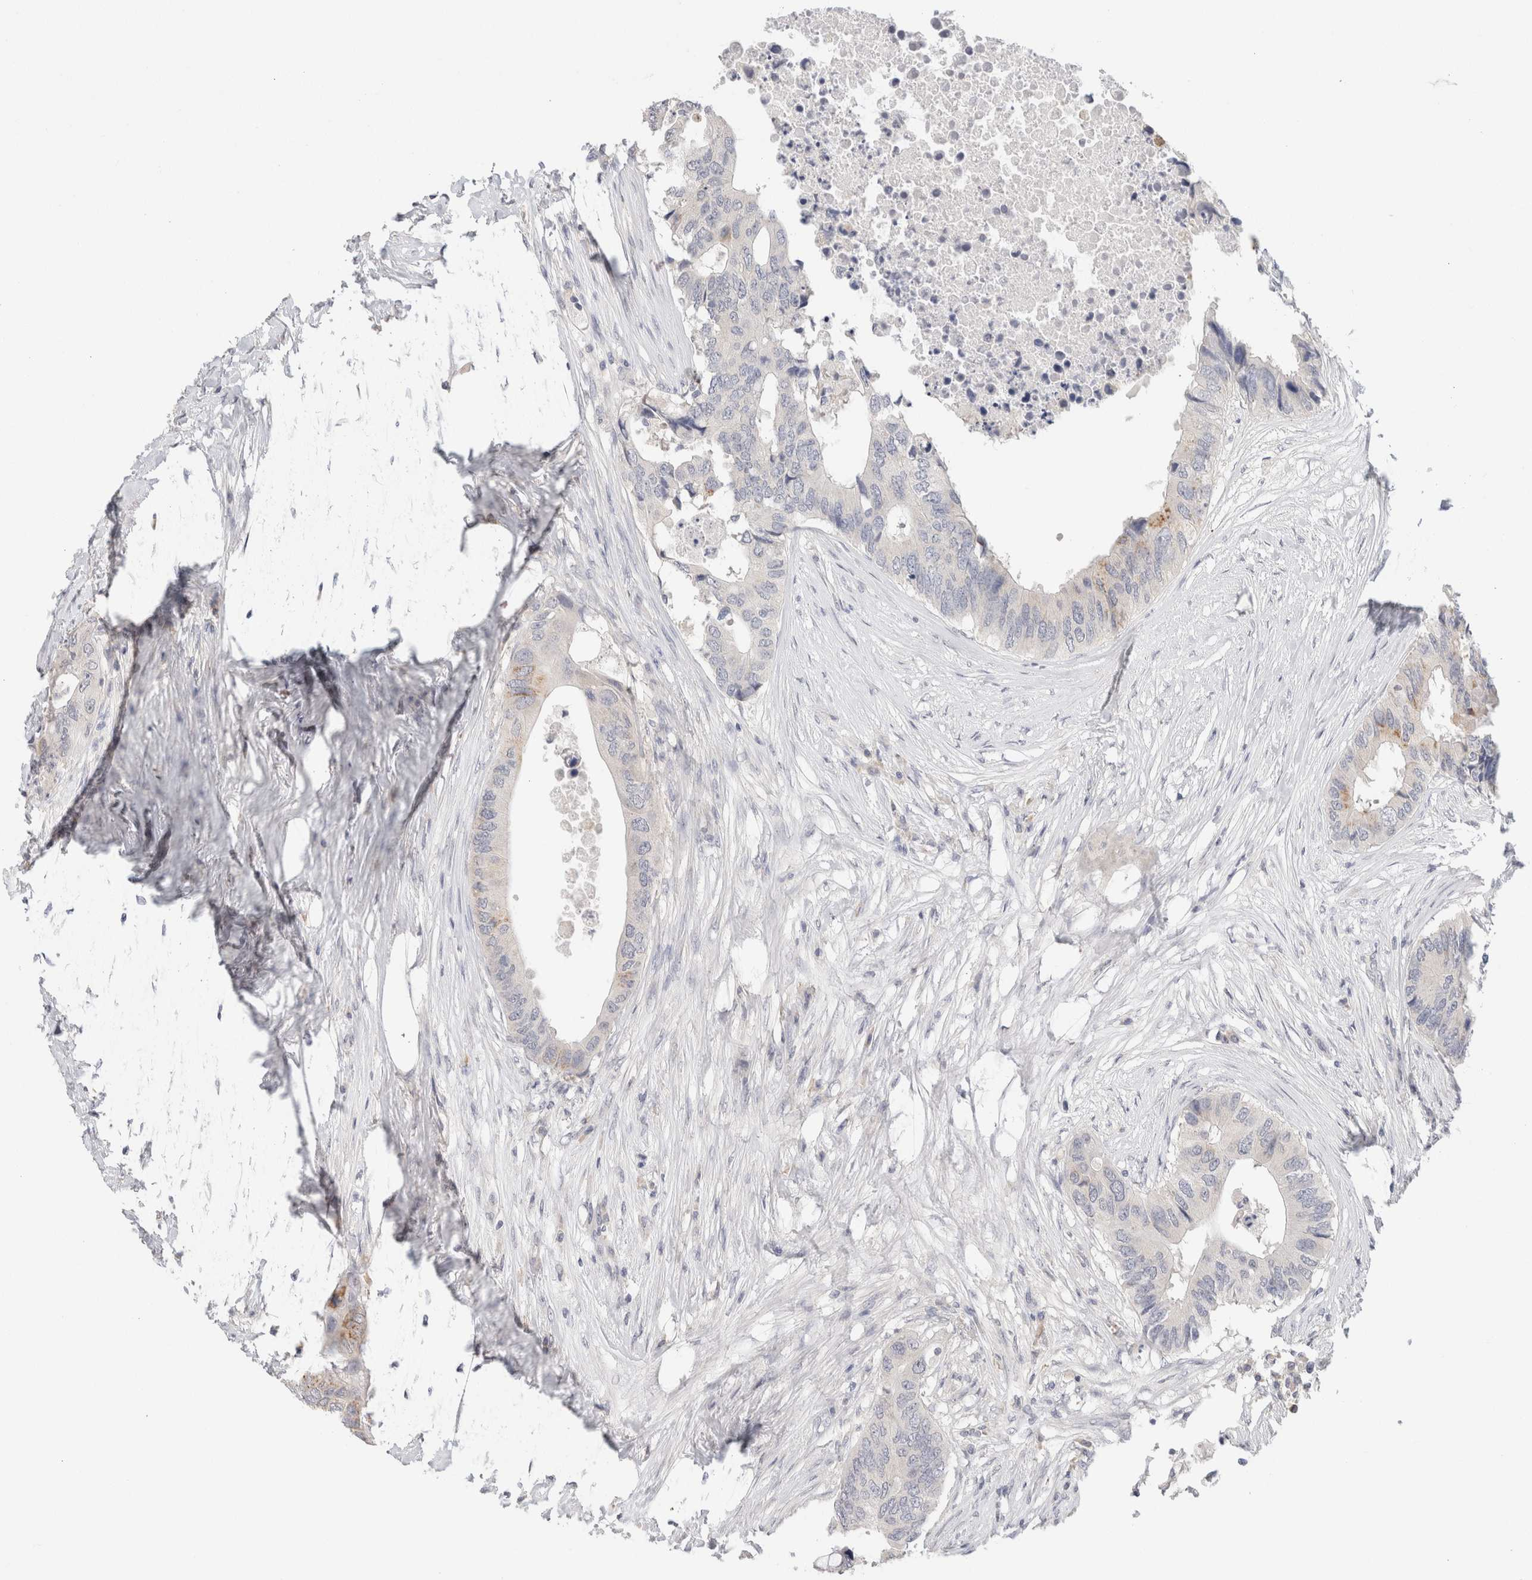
{"staining": {"intensity": "weak", "quantity": "<25%", "location": "cytoplasmic/membranous"}, "tissue": "colorectal cancer", "cell_type": "Tumor cells", "image_type": "cancer", "snomed": [{"axis": "morphology", "description": "Adenocarcinoma, NOS"}, {"axis": "topography", "description": "Colon"}], "caption": "Tumor cells show no significant protein expression in colorectal cancer (adenocarcinoma).", "gene": "CHRM4", "patient": {"sex": "male", "age": 71}}